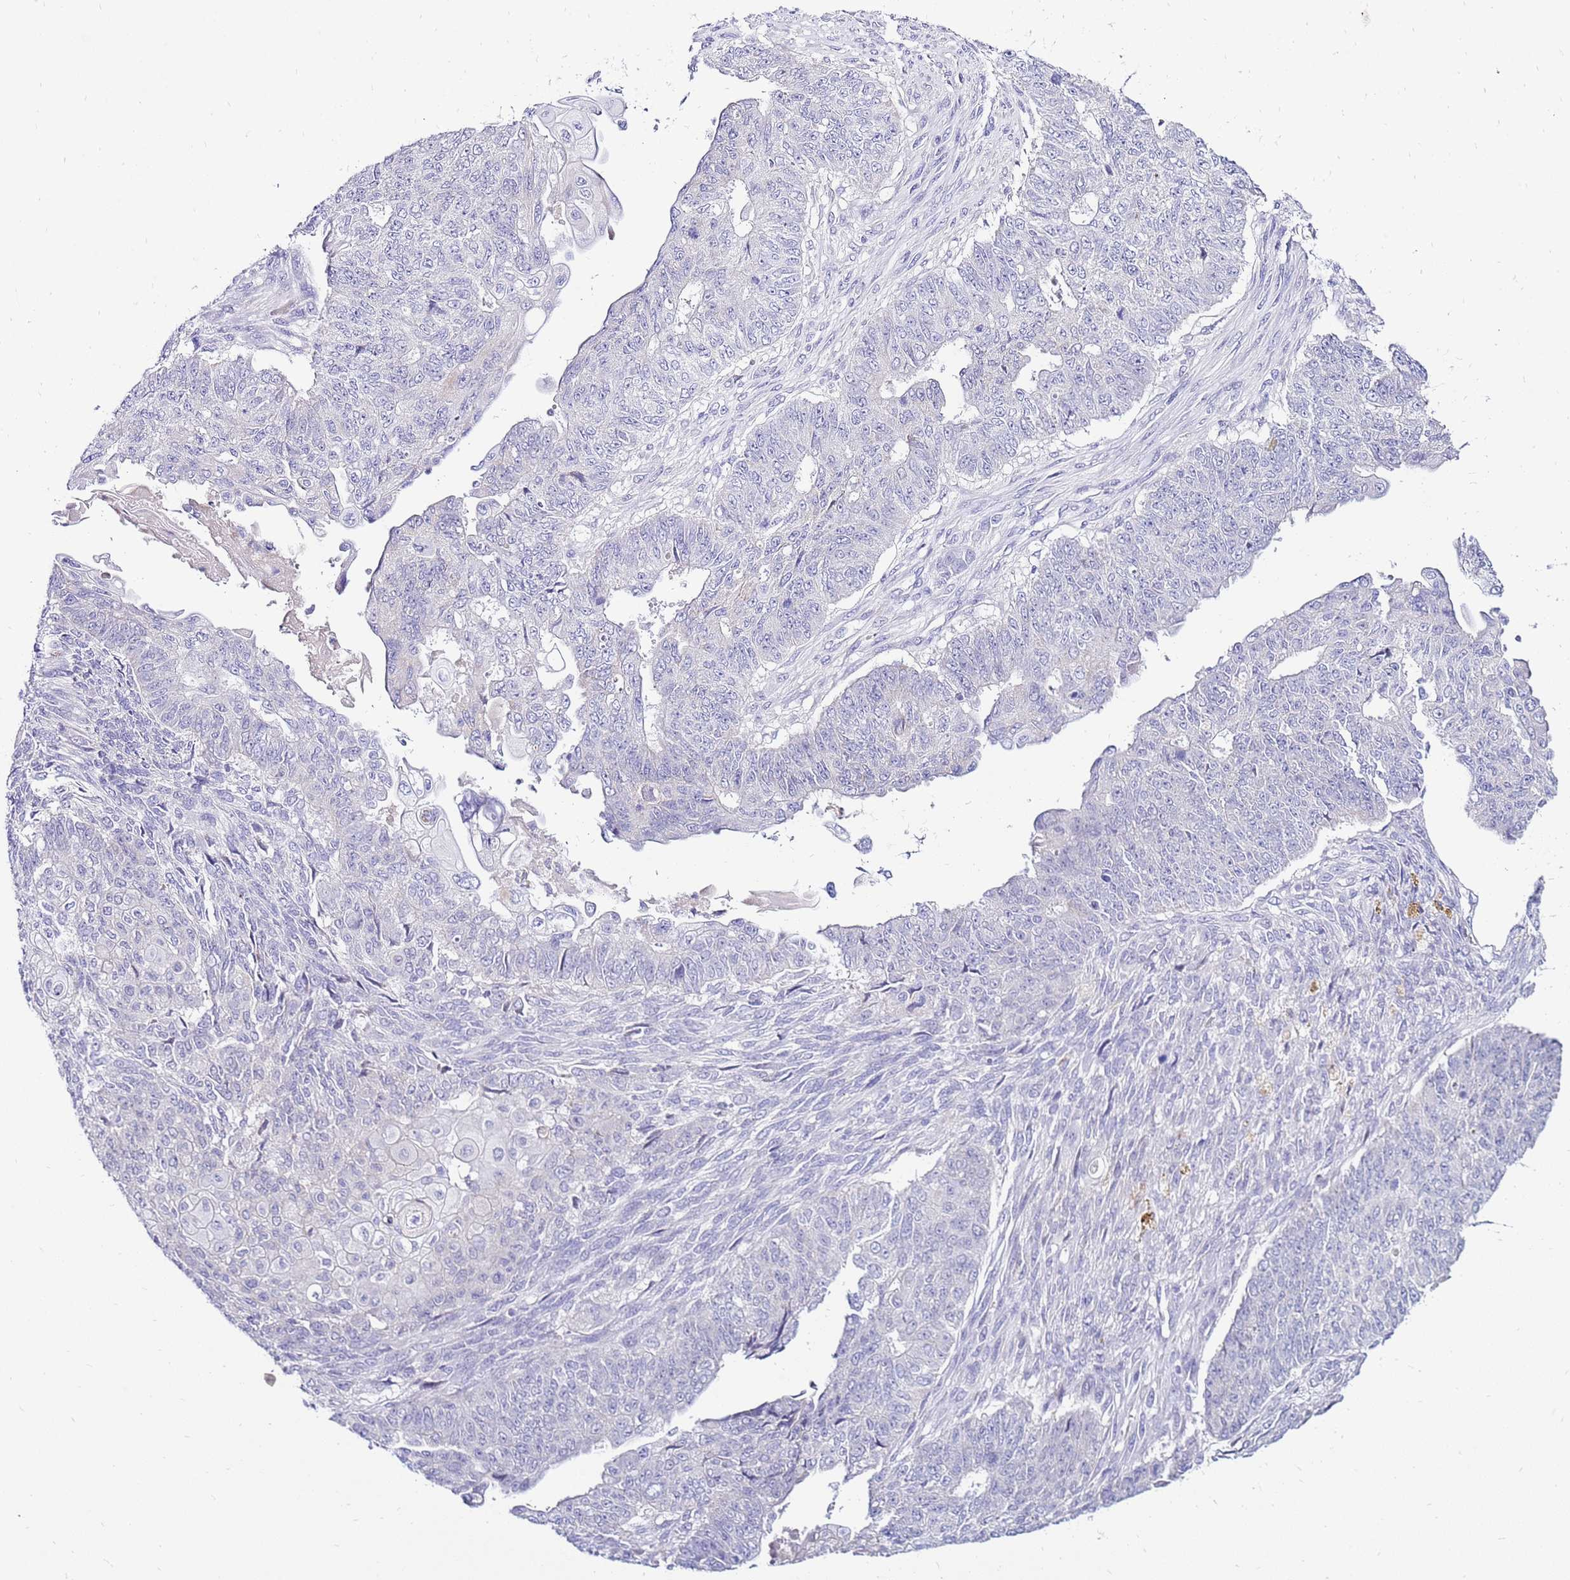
{"staining": {"intensity": "negative", "quantity": "none", "location": "none"}, "tissue": "endometrial cancer", "cell_type": "Tumor cells", "image_type": "cancer", "snomed": [{"axis": "morphology", "description": "Adenocarcinoma, NOS"}, {"axis": "topography", "description": "Endometrium"}], "caption": "A histopathology image of endometrial adenocarcinoma stained for a protein exhibits no brown staining in tumor cells.", "gene": "IGF1R", "patient": {"sex": "female", "age": 32}}